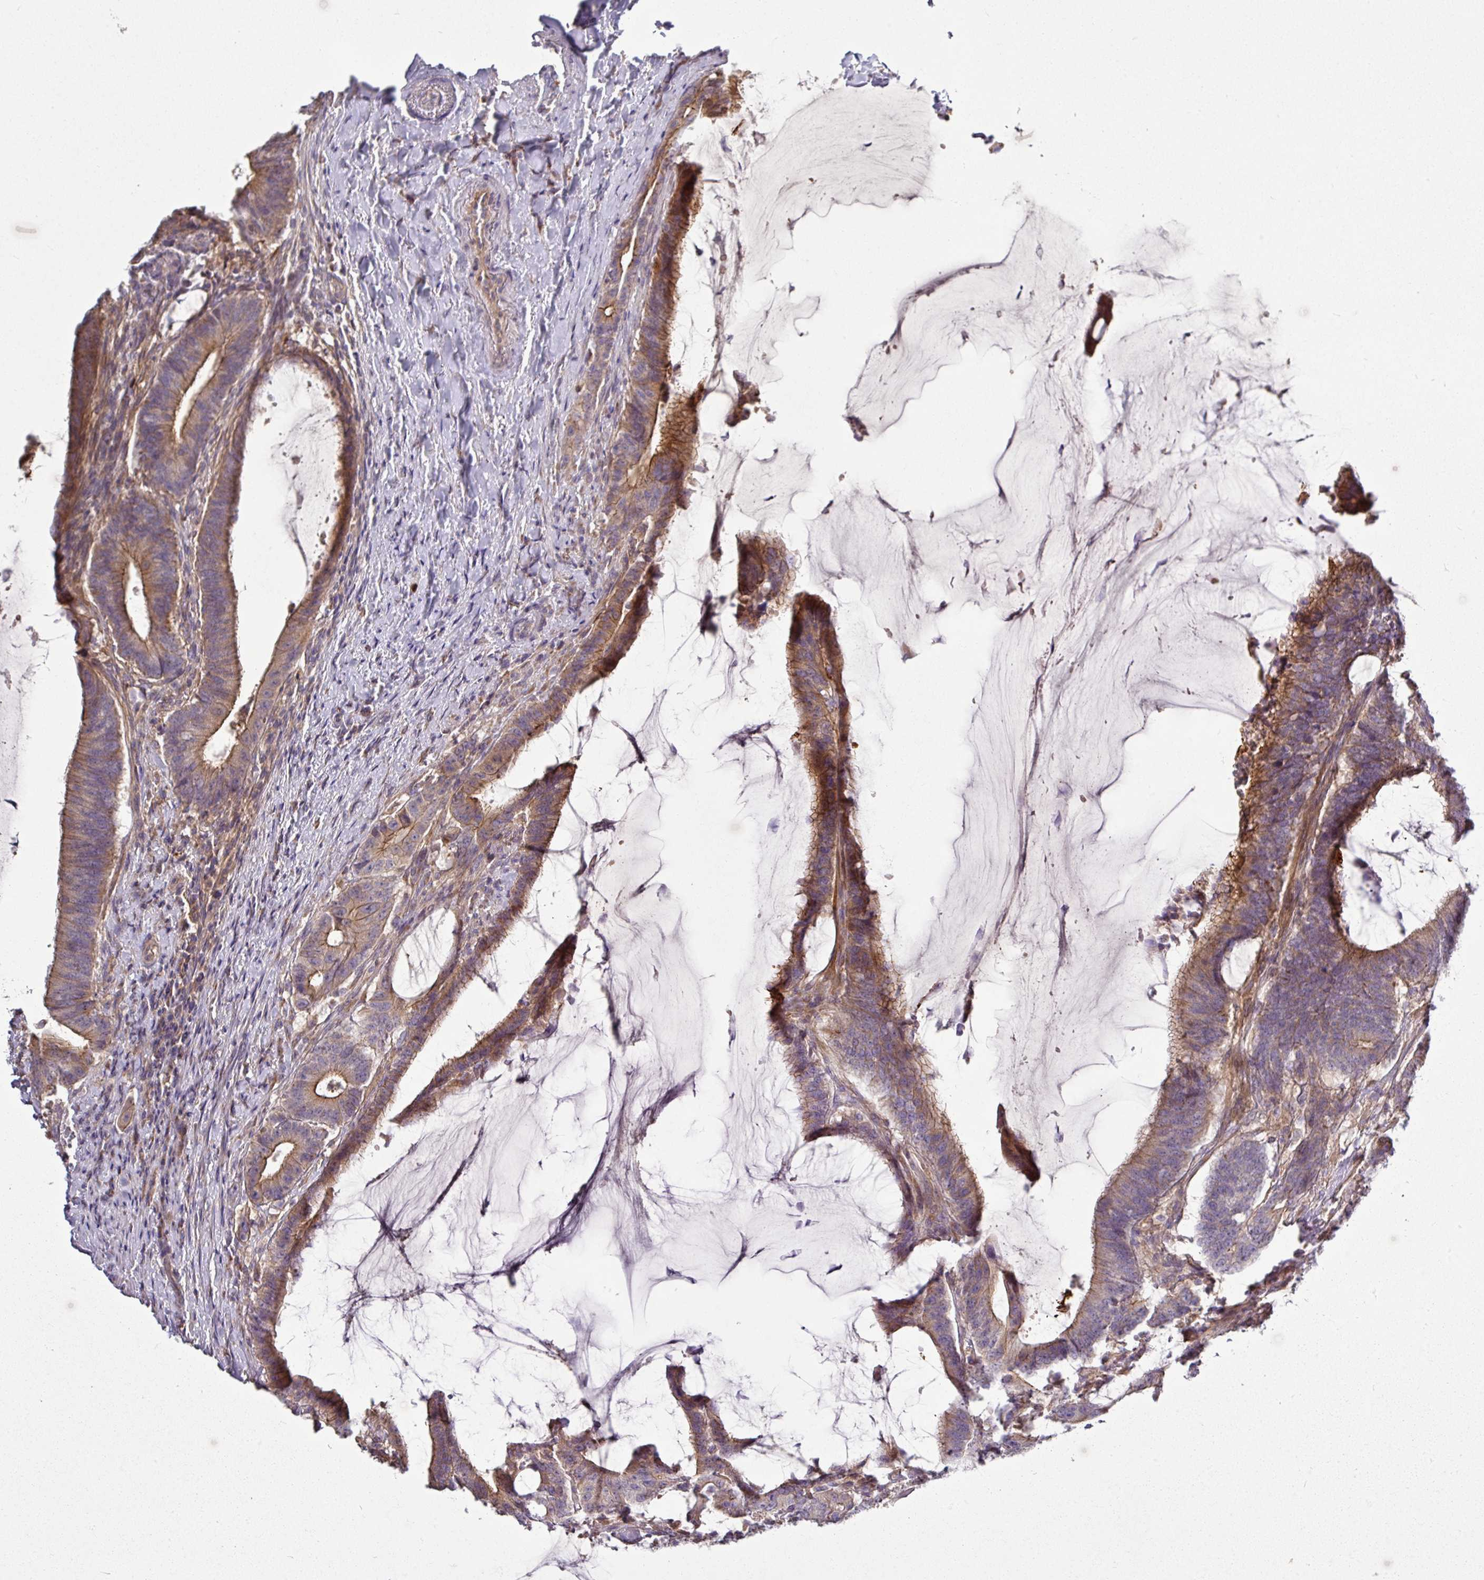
{"staining": {"intensity": "moderate", "quantity": ">75%", "location": "cytoplasmic/membranous"}, "tissue": "colorectal cancer", "cell_type": "Tumor cells", "image_type": "cancer", "snomed": [{"axis": "morphology", "description": "Adenocarcinoma, NOS"}, {"axis": "topography", "description": "Colon"}], "caption": "Protein staining displays moderate cytoplasmic/membranous positivity in about >75% of tumor cells in colorectal cancer (adenocarcinoma).", "gene": "GAN", "patient": {"sex": "female", "age": 43}}